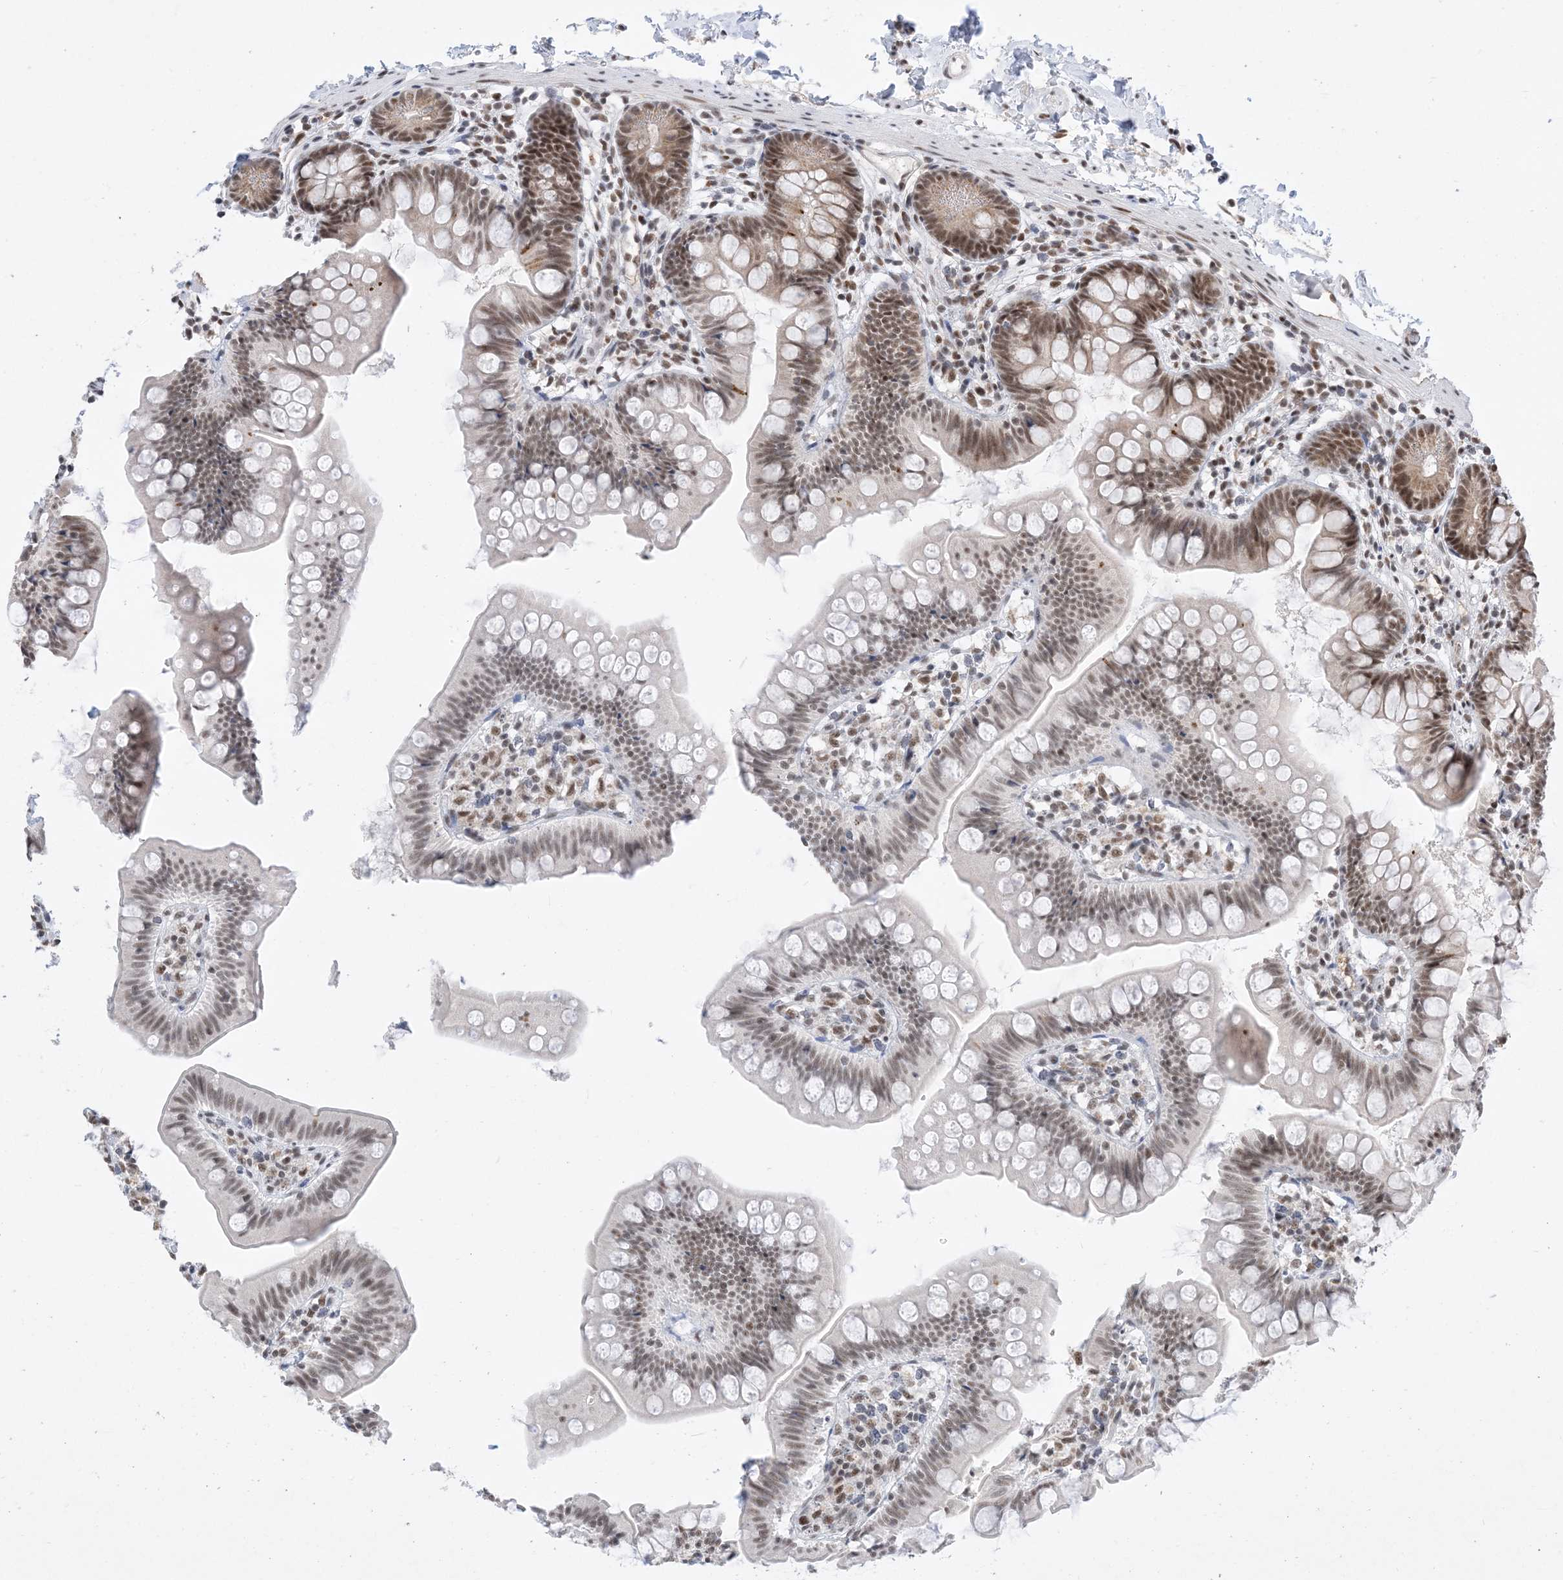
{"staining": {"intensity": "moderate", "quantity": ">75%", "location": "nuclear"}, "tissue": "small intestine", "cell_type": "Glandular cells", "image_type": "normal", "snomed": [{"axis": "morphology", "description": "Normal tissue, NOS"}, {"axis": "topography", "description": "Small intestine"}], "caption": "Immunohistochemical staining of benign human small intestine displays medium levels of moderate nuclear positivity in approximately >75% of glandular cells. The protein is shown in brown color, while the nuclei are stained blue.", "gene": "SF3A3", "patient": {"sex": "male", "age": 7}}